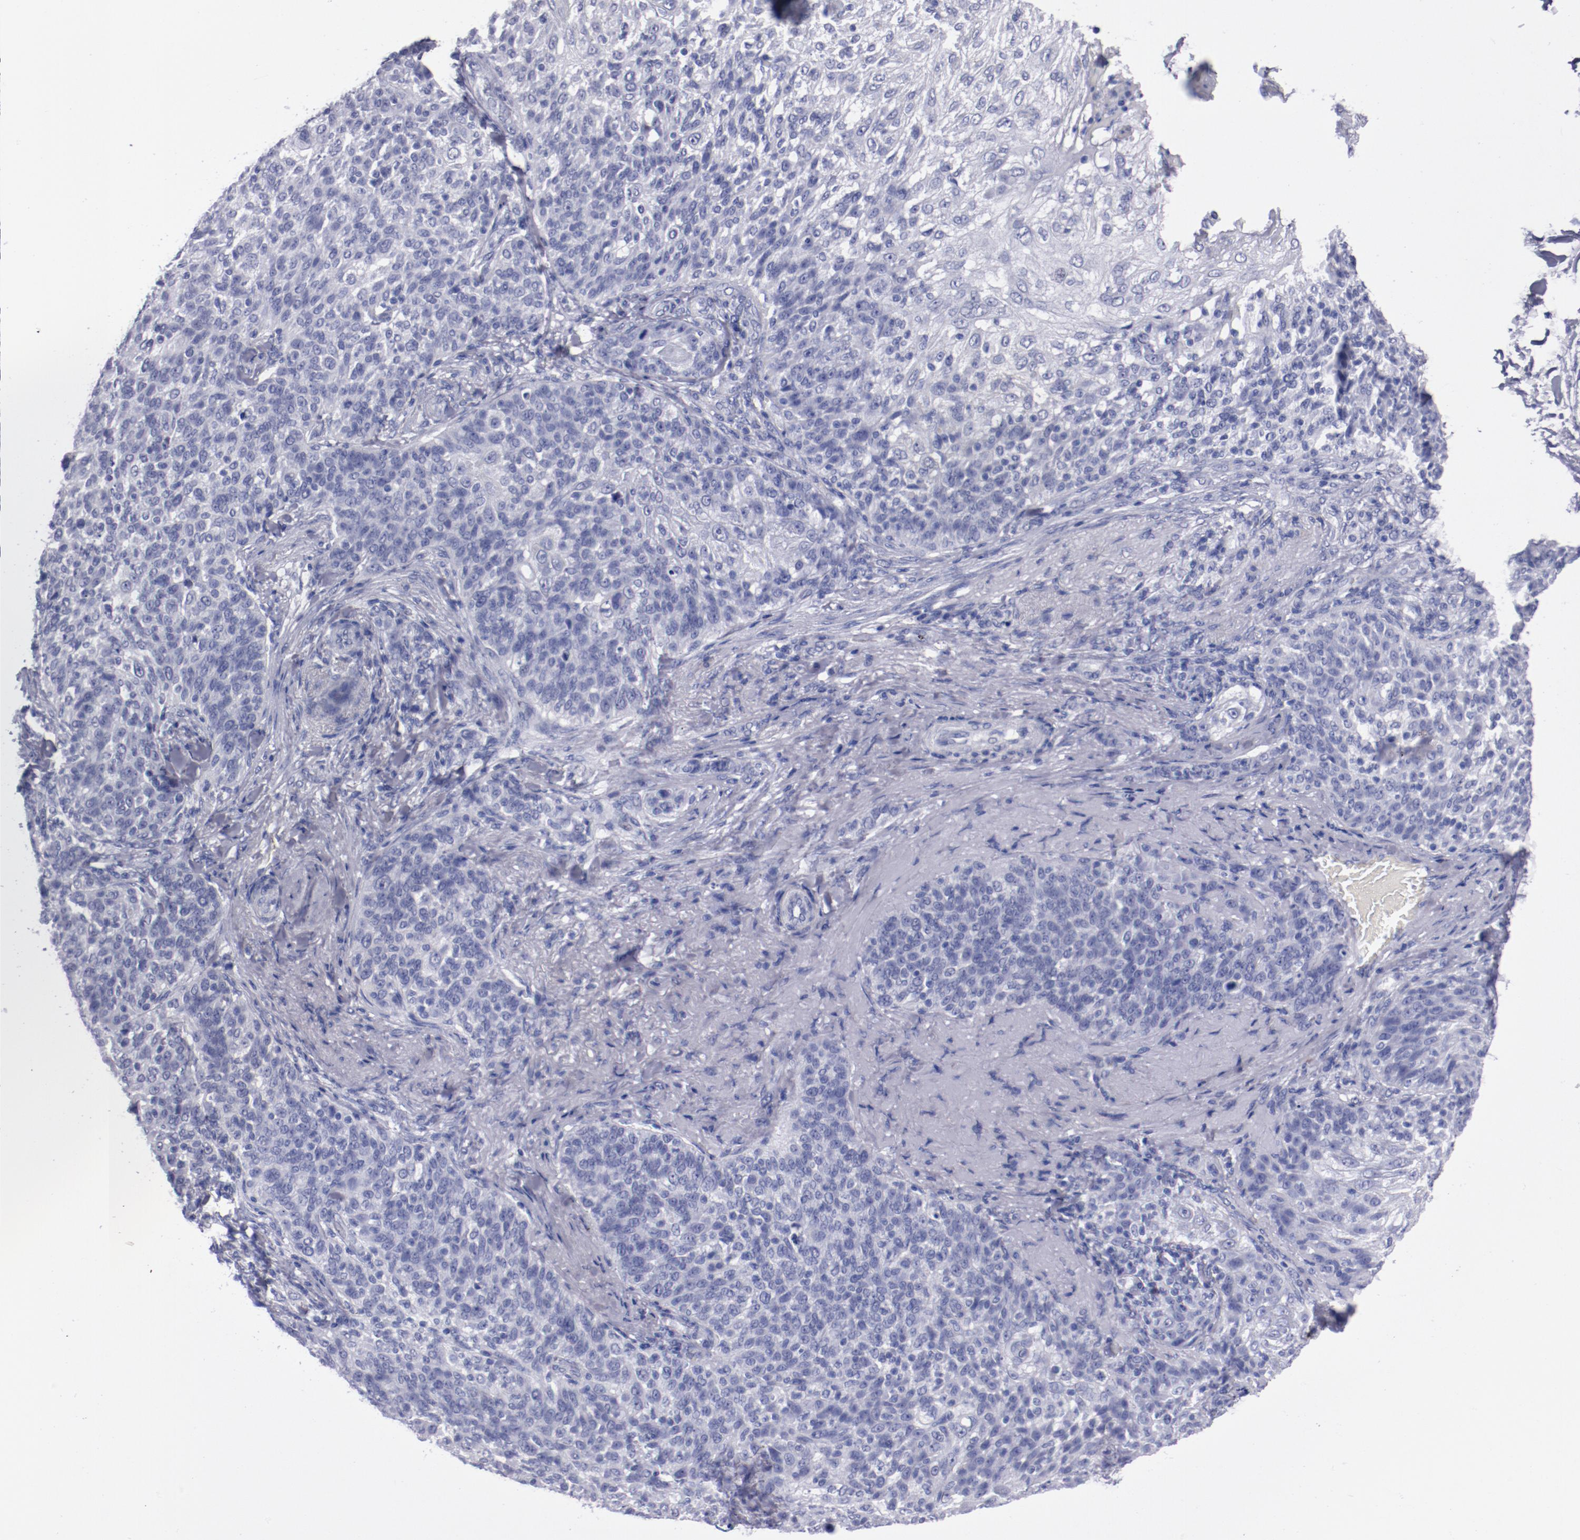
{"staining": {"intensity": "negative", "quantity": "none", "location": "none"}, "tissue": "skin cancer", "cell_type": "Tumor cells", "image_type": "cancer", "snomed": [{"axis": "morphology", "description": "Normal tissue, NOS"}, {"axis": "morphology", "description": "Squamous cell carcinoma, NOS"}, {"axis": "topography", "description": "Skin"}], "caption": "Histopathology image shows no protein expression in tumor cells of skin cancer (squamous cell carcinoma) tissue.", "gene": "HNF1B", "patient": {"sex": "female", "age": 83}}